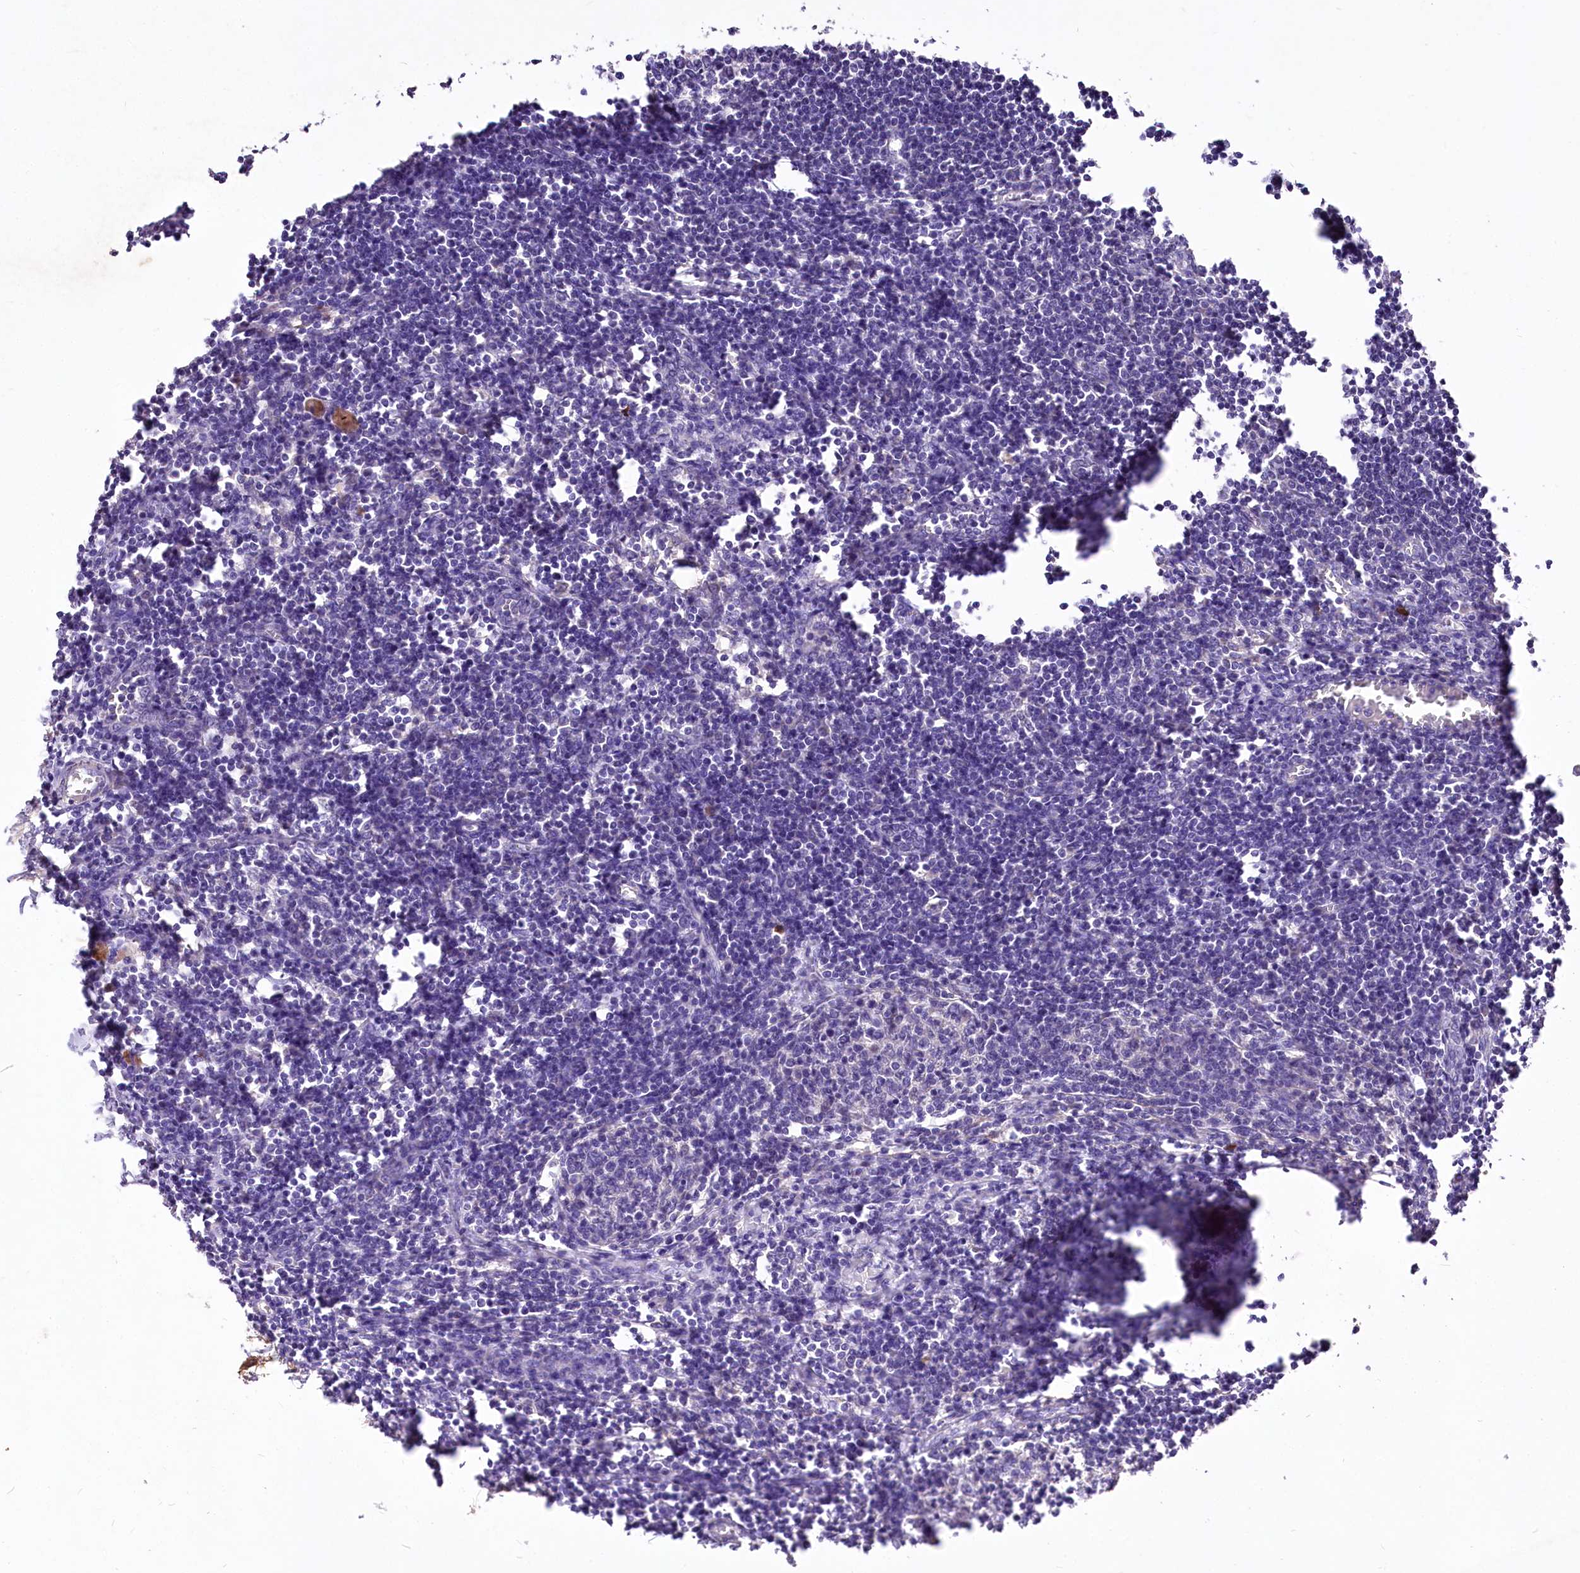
{"staining": {"intensity": "negative", "quantity": "none", "location": "none"}, "tissue": "lymph node", "cell_type": "Germinal center cells", "image_type": "normal", "snomed": [{"axis": "morphology", "description": "Normal tissue, NOS"}, {"axis": "morphology", "description": "Malignant melanoma, Metastatic site"}, {"axis": "topography", "description": "Lymph node"}], "caption": "High power microscopy micrograph of an immunohistochemistry (IHC) image of normal lymph node, revealing no significant staining in germinal center cells.", "gene": "PCYOX1L", "patient": {"sex": "male", "age": 41}}